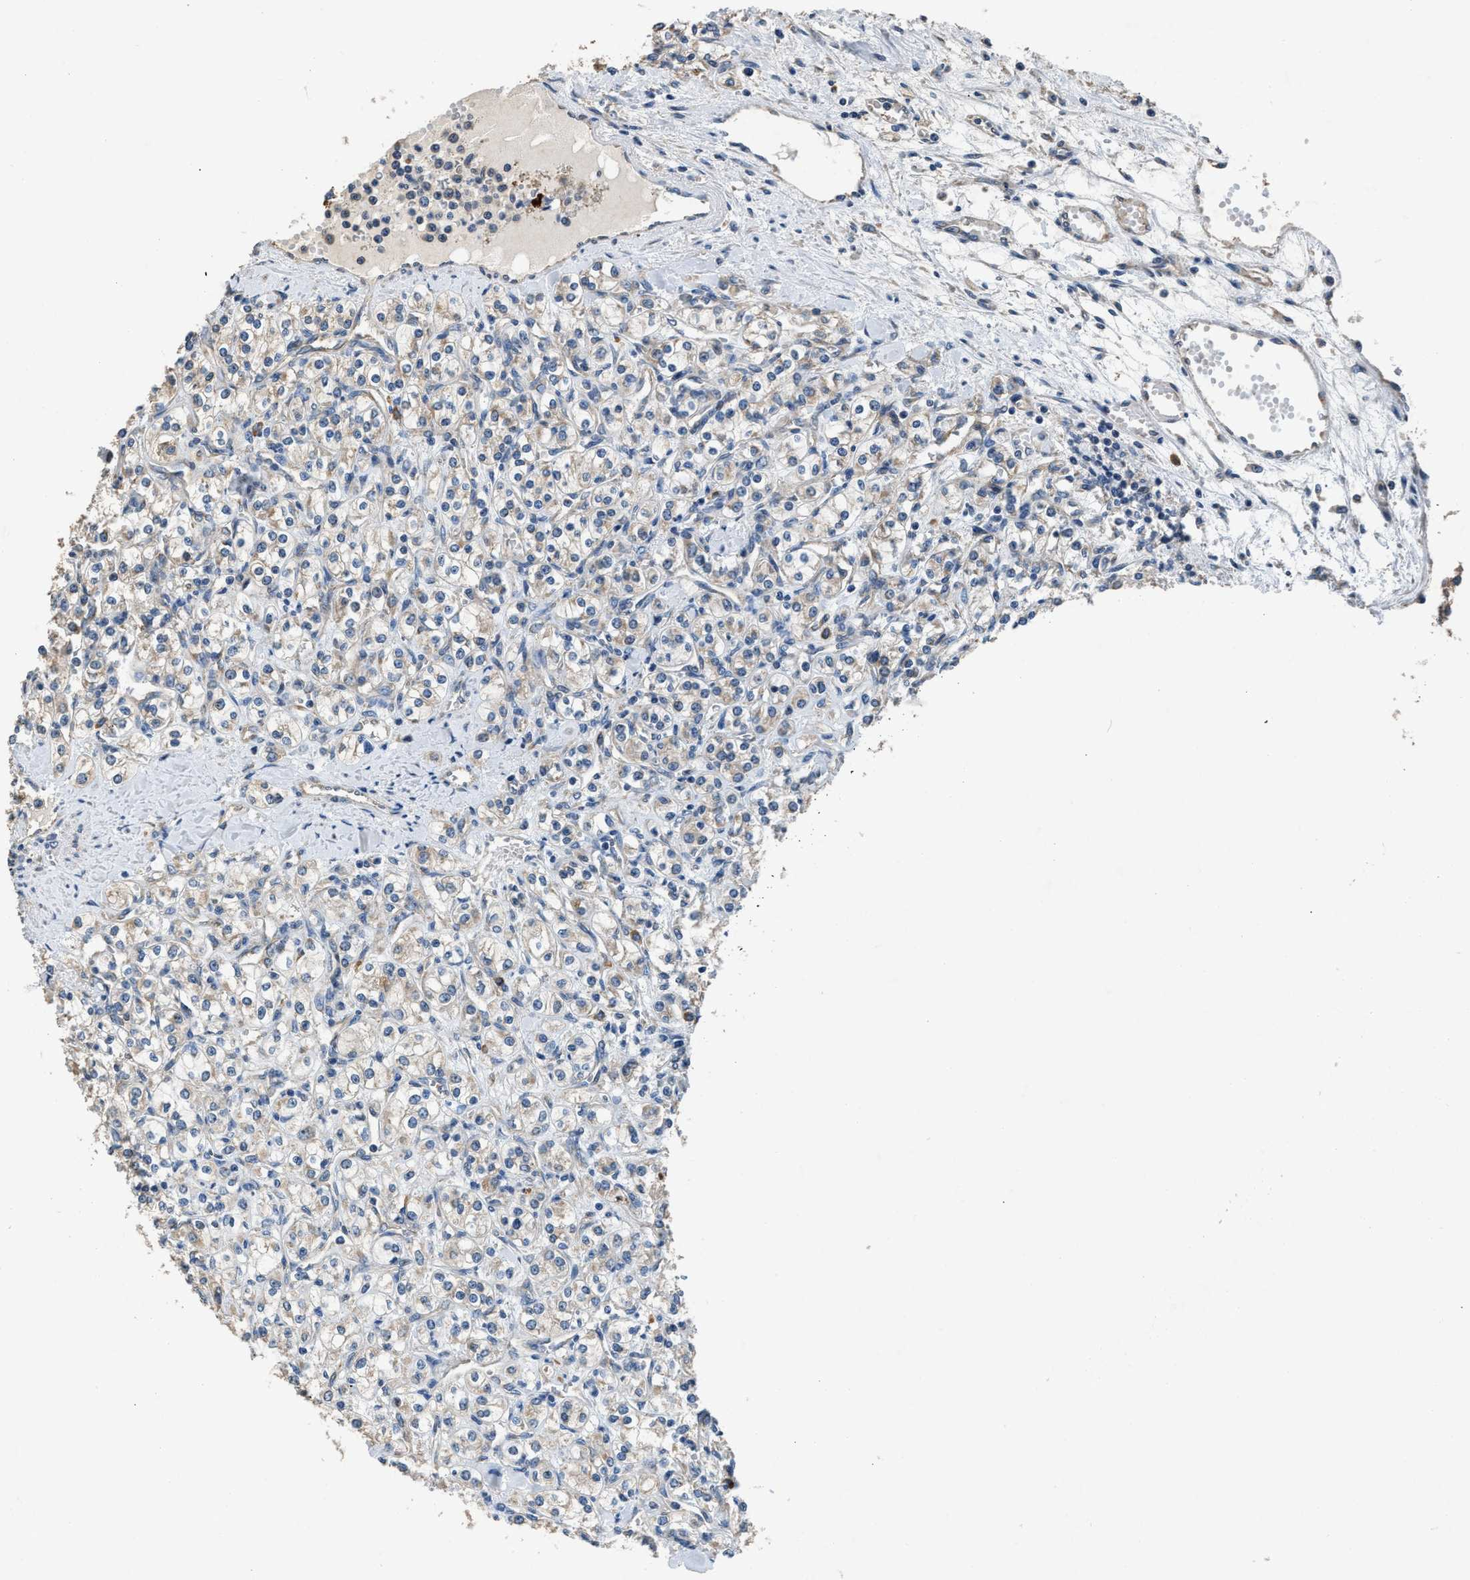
{"staining": {"intensity": "weak", "quantity": "<25%", "location": "cytoplasmic/membranous"}, "tissue": "renal cancer", "cell_type": "Tumor cells", "image_type": "cancer", "snomed": [{"axis": "morphology", "description": "Adenocarcinoma, NOS"}, {"axis": "topography", "description": "Kidney"}], "caption": "This is an immunohistochemistry (IHC) photomicrograph of renal cancer (adenocarcinoma). There is no staining in tumor cells.", "gene": "TMEM150A", "patient": {"sex": "male", "age": 77}}